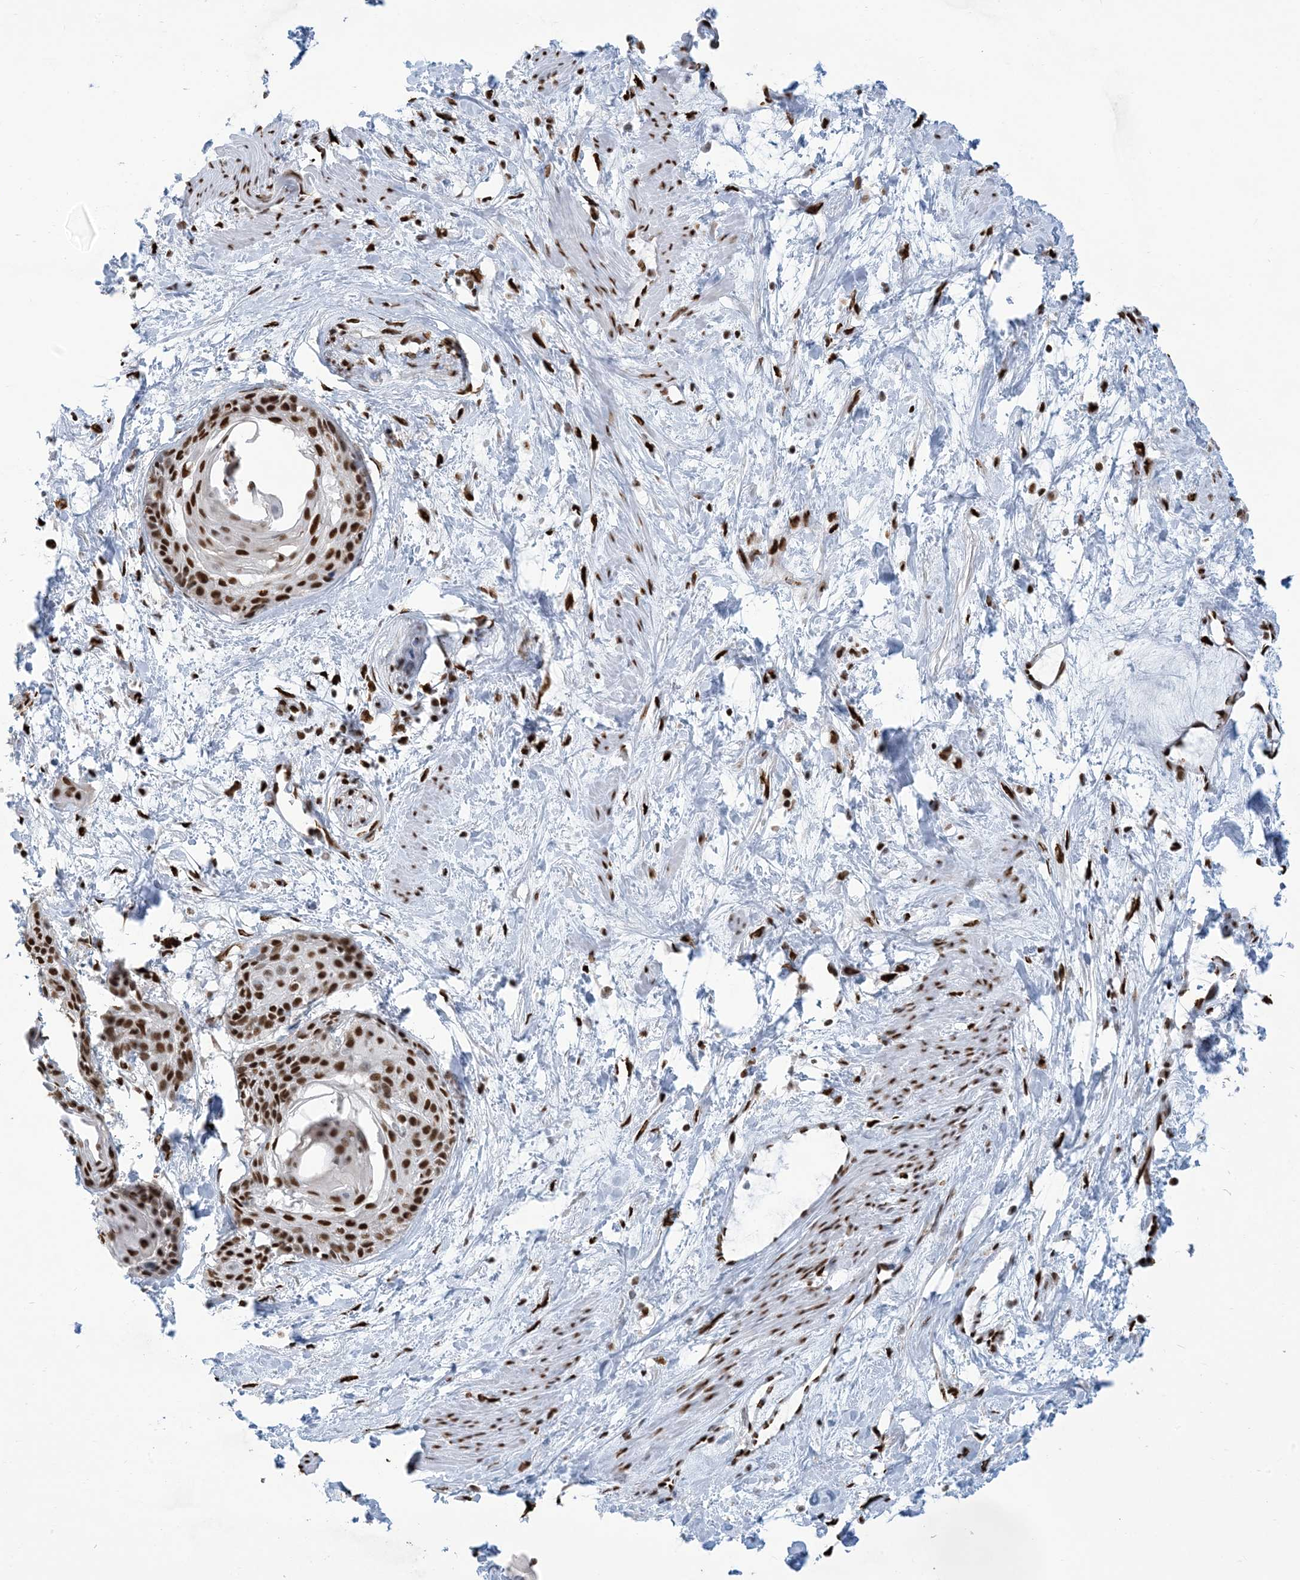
{"staining": {"intensity": "strong", "quantity": ">75%", "location": "nuclear"}, "tissue": "cervical cancer", "cell_type": "Tumor cells", "image_type": "cancer", "snomed": [{"axis": "morphology", "description": "Squamous cell carcinoma, NOS"}, {"axis": "topography", "description": "Cervix"}], "caption": "Cervical cancer was stained to show a protein in brown. There is high levels of strong nuclear staining in approximately >75% of tumor cells. (brown staining indicates protein expression, while blue staining denotes nuclei).", "gene": "STAG1", "patient": {"sex": "female", "age": 57}}